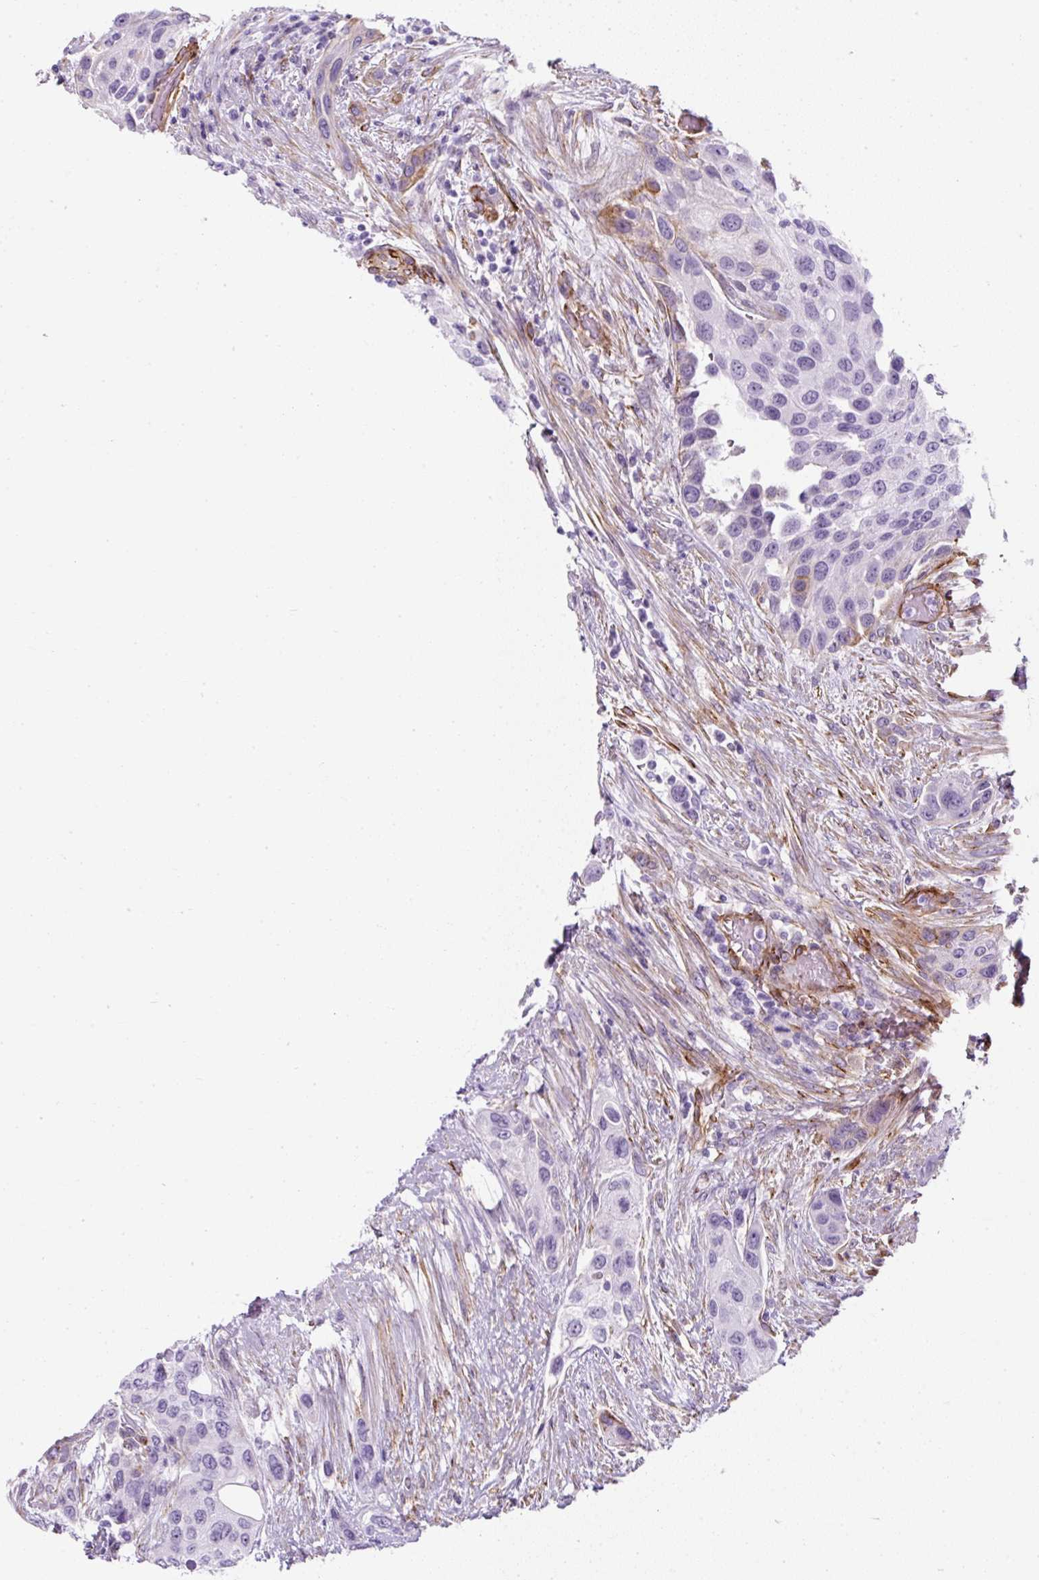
{"staining": {"intensity": "negative", "quantity": "none", "location": "none"}, "tissue": "urothelial cancer", "cell_type": "Tumor cells", "image_type": "cancer", "snomed": [{"axis": "morphology", "description": "Normal tissue, NOS"}, {"axis": "morphology", "description": "Urothelial carcinoma, High grade"}, {"axis": "topography", "description": "Vascular tissue"}, {"axis": "topography", "description": "Urinary bladder"}], "caption": "This is an immunohistochemistry (IHC) histopathology image of high-grade urothelial carcinoma. There is no positivity in tumor cells.", "gene": "CAVIN3", "patient": {"sex": "female", "age": 56}}